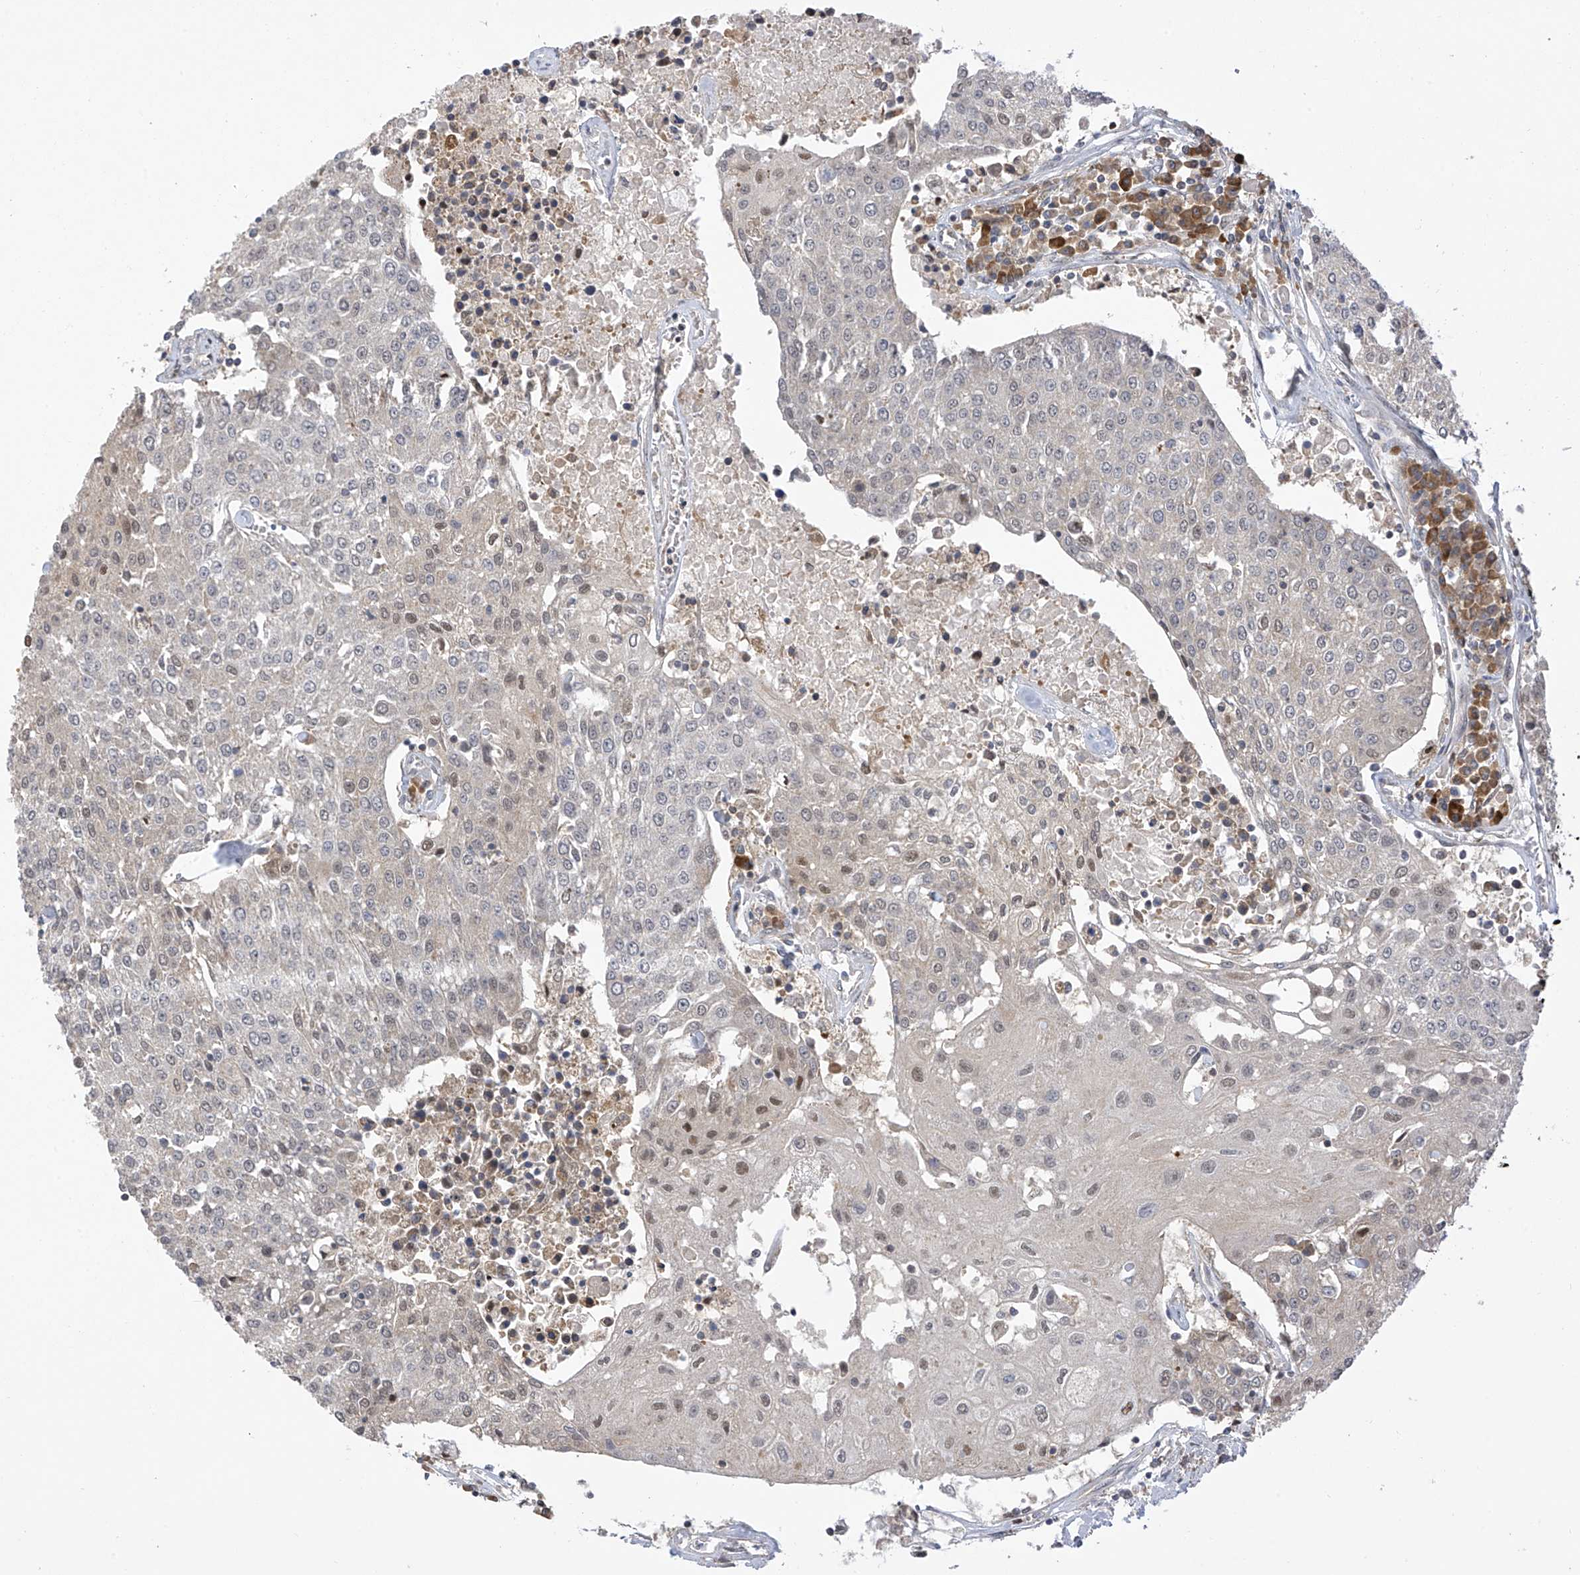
{"staining": {"intensity": "negative", "quantity": "none", "location": "none"}, "tissue": "urothelial cancer", "cell_type": "Tumor cells", "image_type": "cancer", "snomed": [{"axis": "morphology", "description": "Urothelial carcinoma, High grade"}, {"axis": "topography", "description": "Urinary bladder"}], "caption": "There is no significant positivity in tumor cells of urothelial cancer.", "gene": "SLCO4A1", "patient": {"sex": "female", "age": 85}}